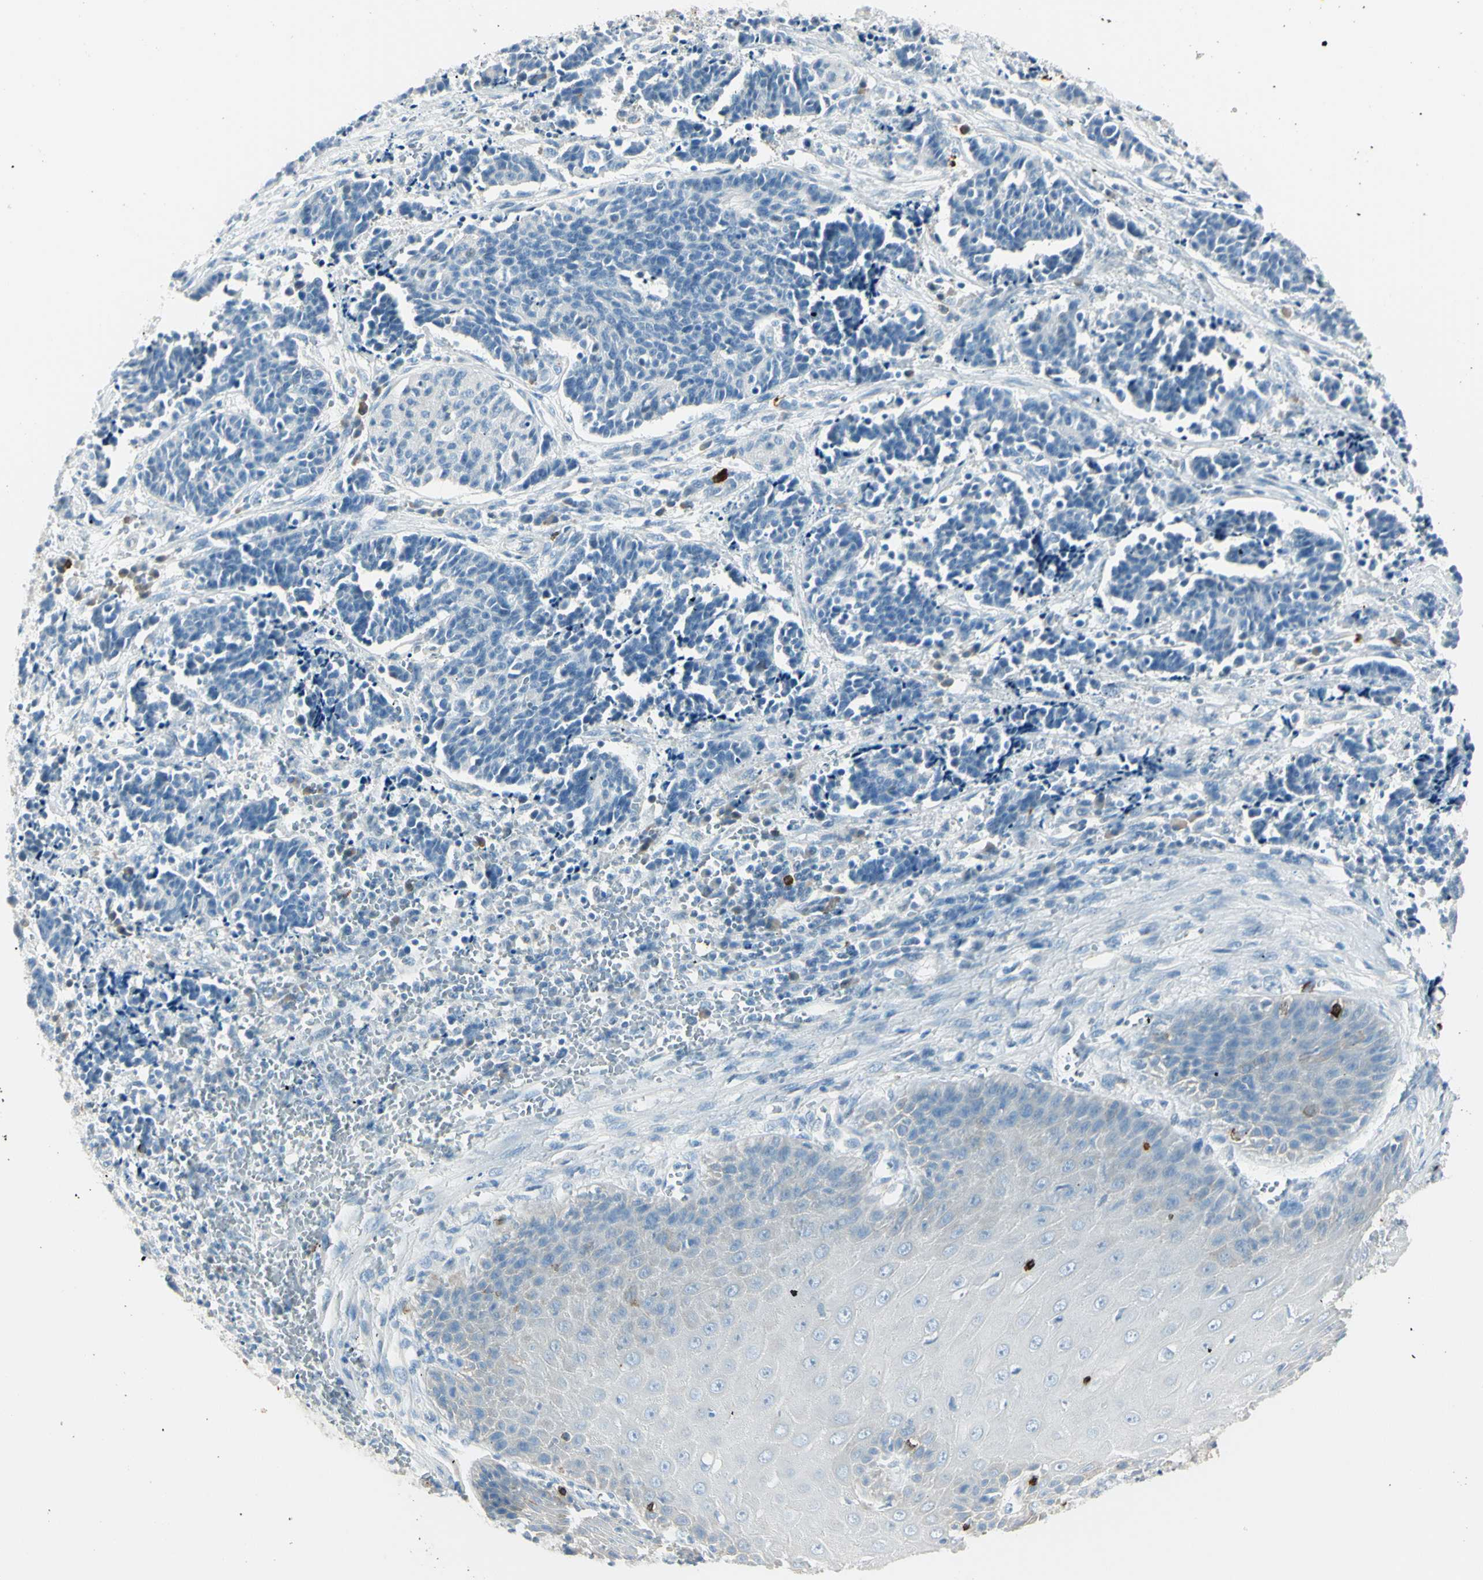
{"staining": {"intensity": "negative", "quantity": "none", "location": "none"}, "tissue": "cervical cancer", "cell_type": "Tumor cells", "image_type": "cancer", "snomed": [{"axis": "morphology", "description": "Squamous cell carcinoma, NOS"}, {"axis": "topography", "description": "Cervix"}], "caption": "A histopathology image of human squamous cell carcinoma (cervical) is negative for staining in tumor cells.", "gene": "DLG4", "patient": {"sex": "female", "age": 35}}